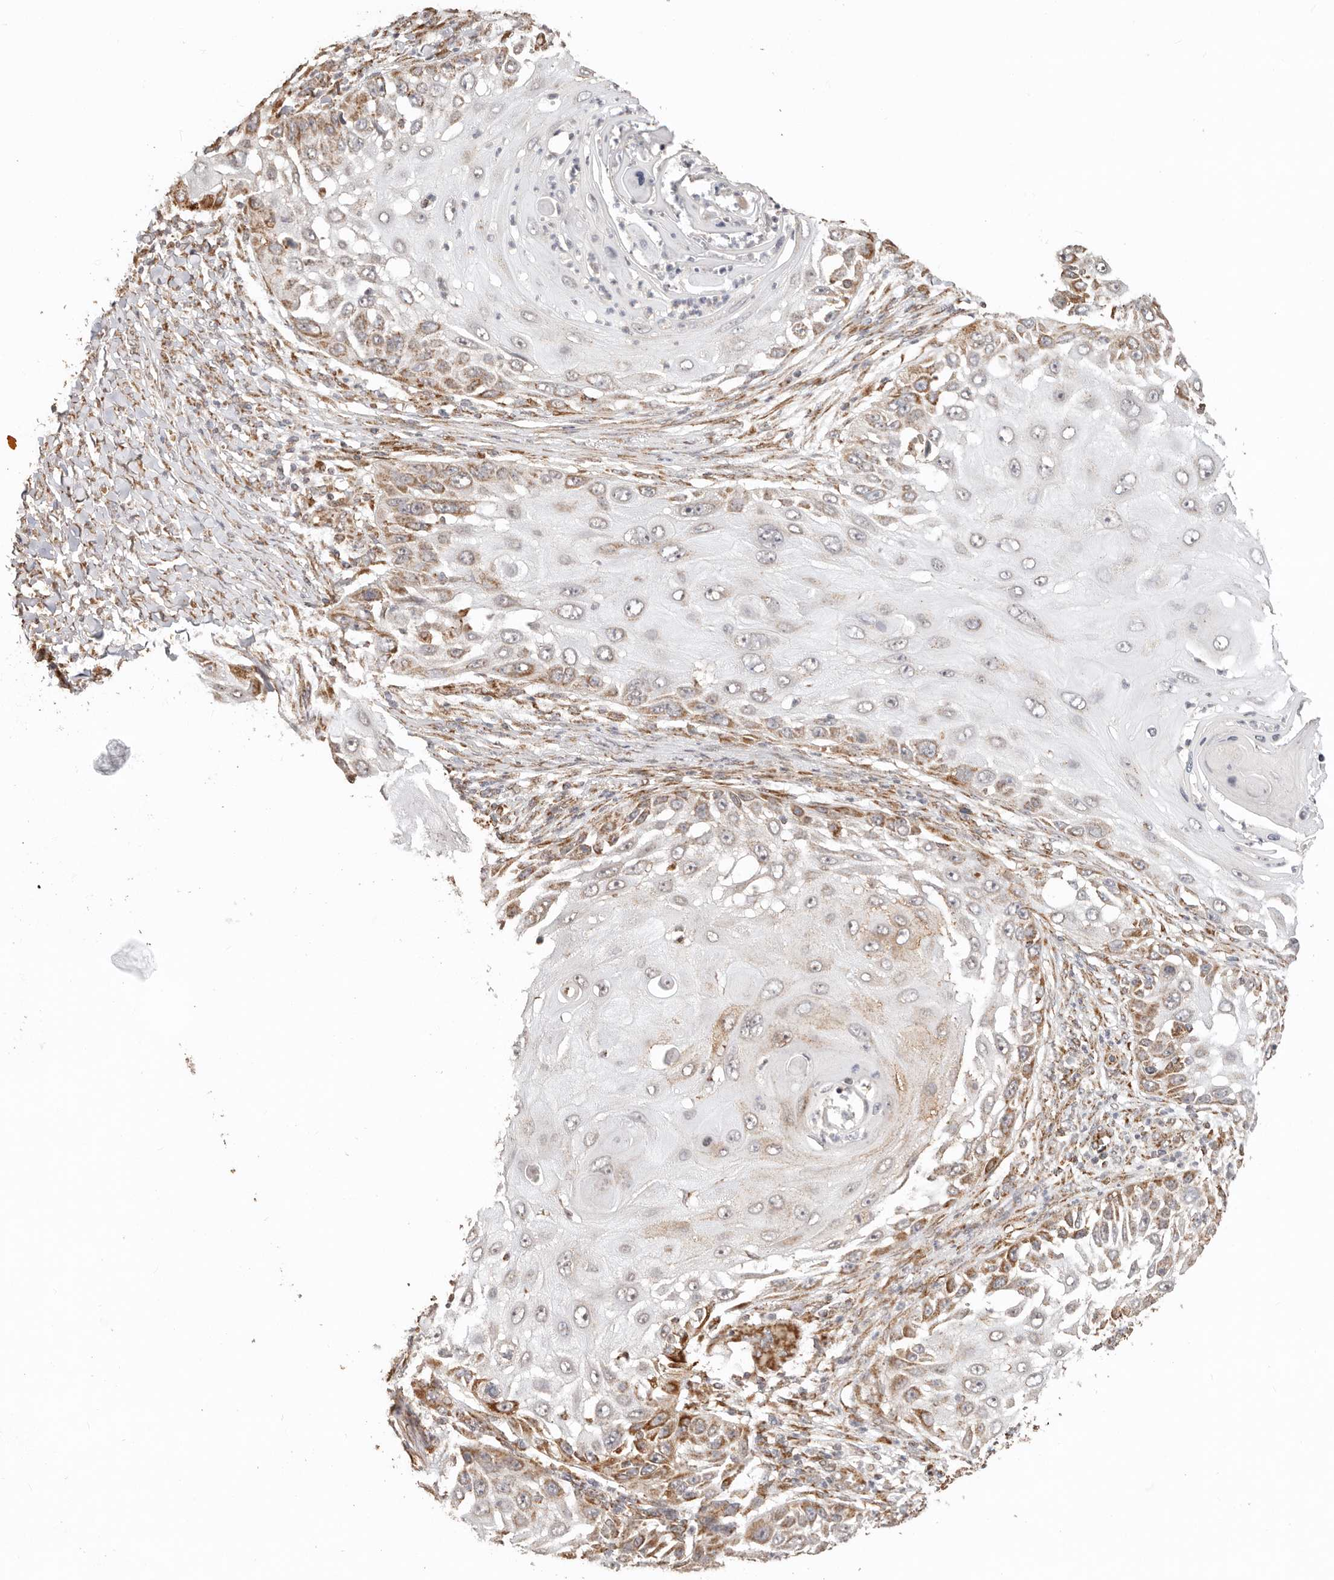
{"staining": {"intensity": "moderate", "quantity": "25%-75%", "location": "cytoplasmic/membranous"}, "tissue": "skin cancer", "cell_type": "Tumor cells", "image_type": "cancer", "snomed": [{"axis": "morphology", "description": "Squamous cell carcinoma, NOS"}, {"axis": "topography", "description": "Skin"}], "caption": "Skin cancer (squamous cell carcinoma) tissue demonstrates moderate cytoplasmic/membranous expression in about 25%-75% of tumor cells, visualized by immunohistochemistry.", "gene": "NDUFB11", "patient": {"sex": "female", "age": 44}}